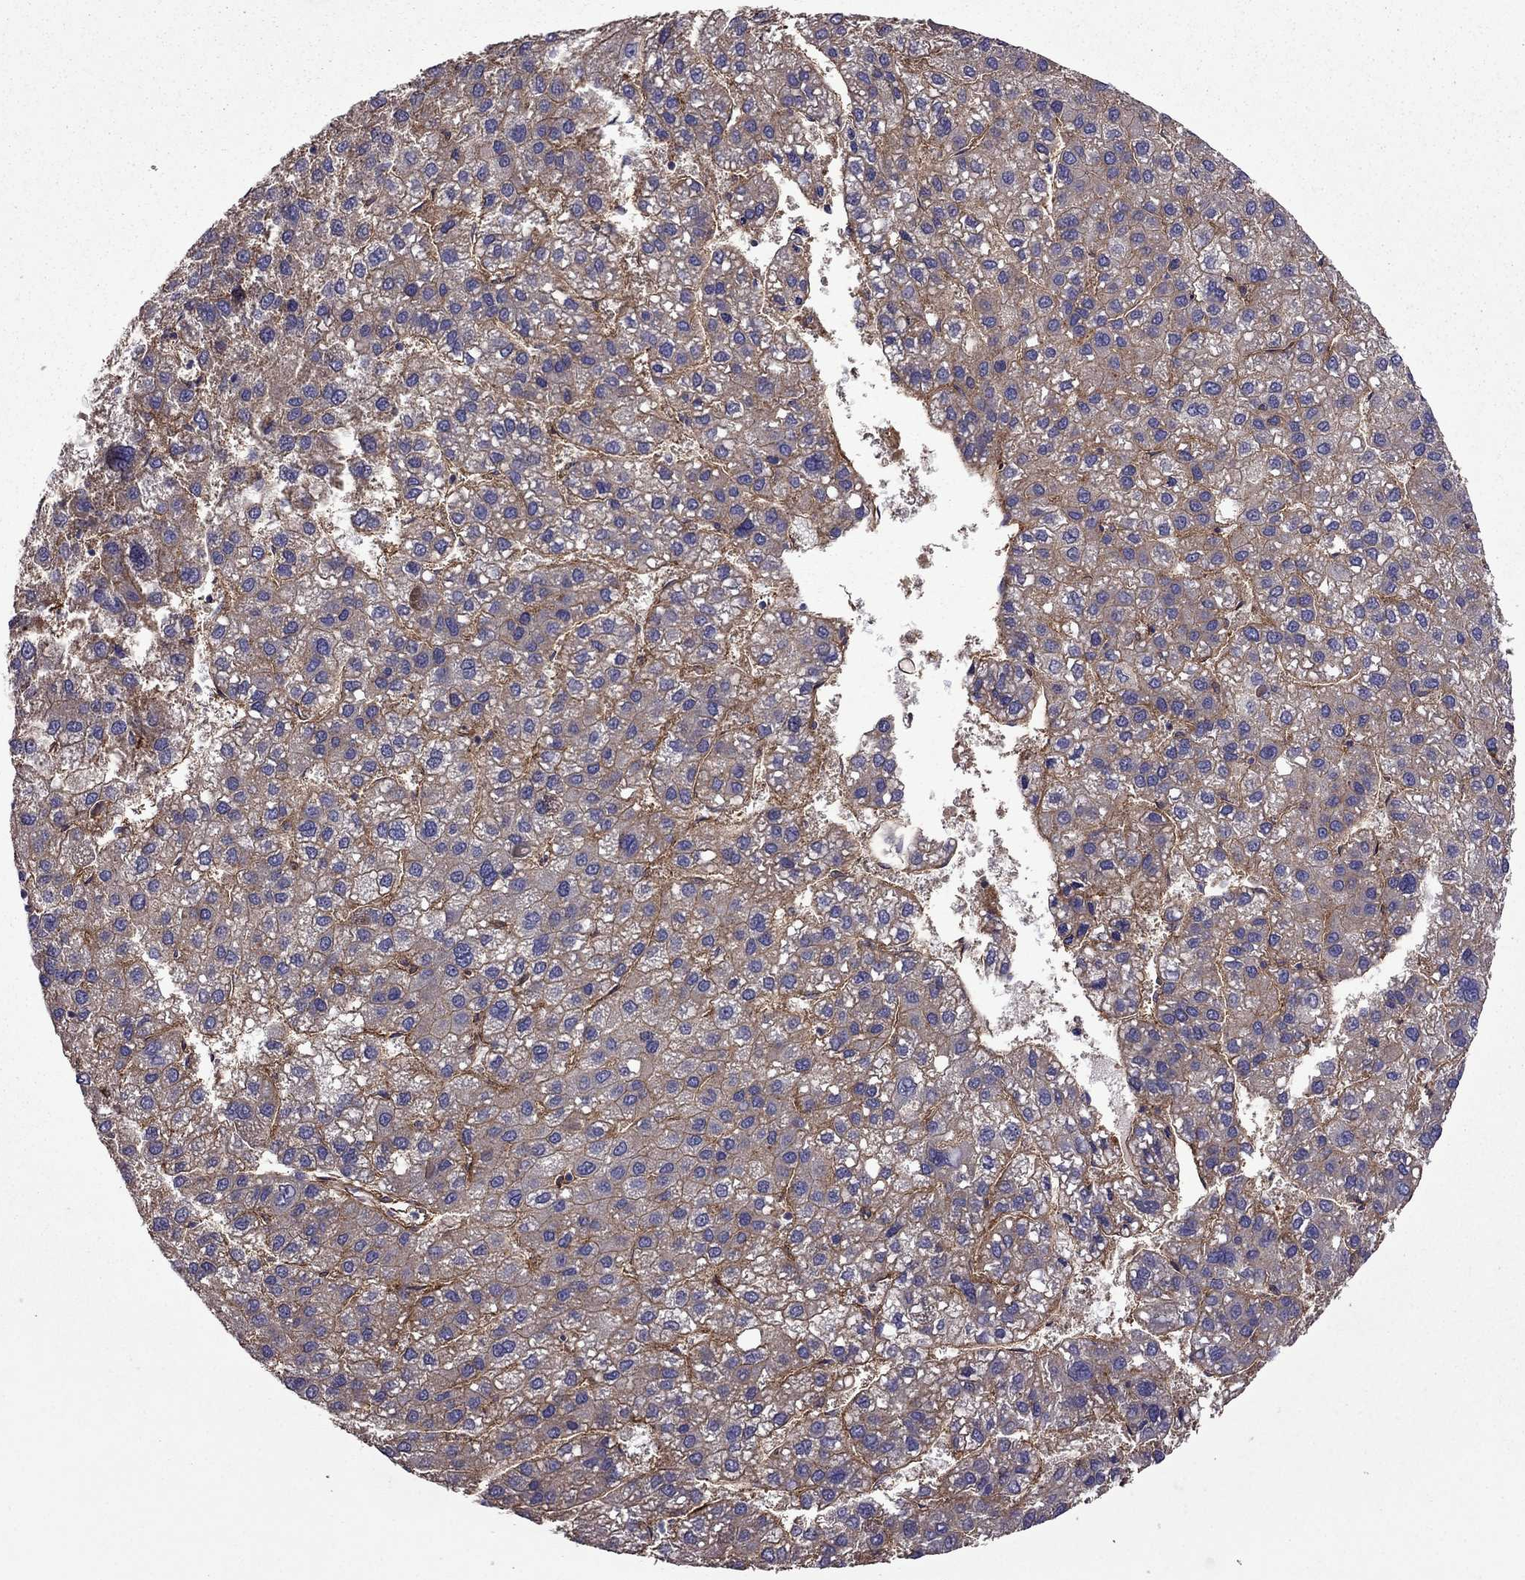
{"staining": {"intensity": "moderate", "quantity": "25%-75%", "location": "cytoplasmic/membranous"}, "tissue": "liver cancer", "cell_type": "Tumor cells", "image_type": "cancer", "snomed": [{"axis": "morphology", "description": "Carcinoma, Hepatocellular, NOS"}, {"axis": "topography", "description": "Liver"}], "caption": "IHC of hepatocellular carcinoma (liver) demonstrates medium levels of moderate cytoplasmic/membranous expression in approximately 25%-75% of tumor cells. Nuclei are stained in blue.", "gene": "ITGB1", "patient": {"sex": "female", "age": 82}}